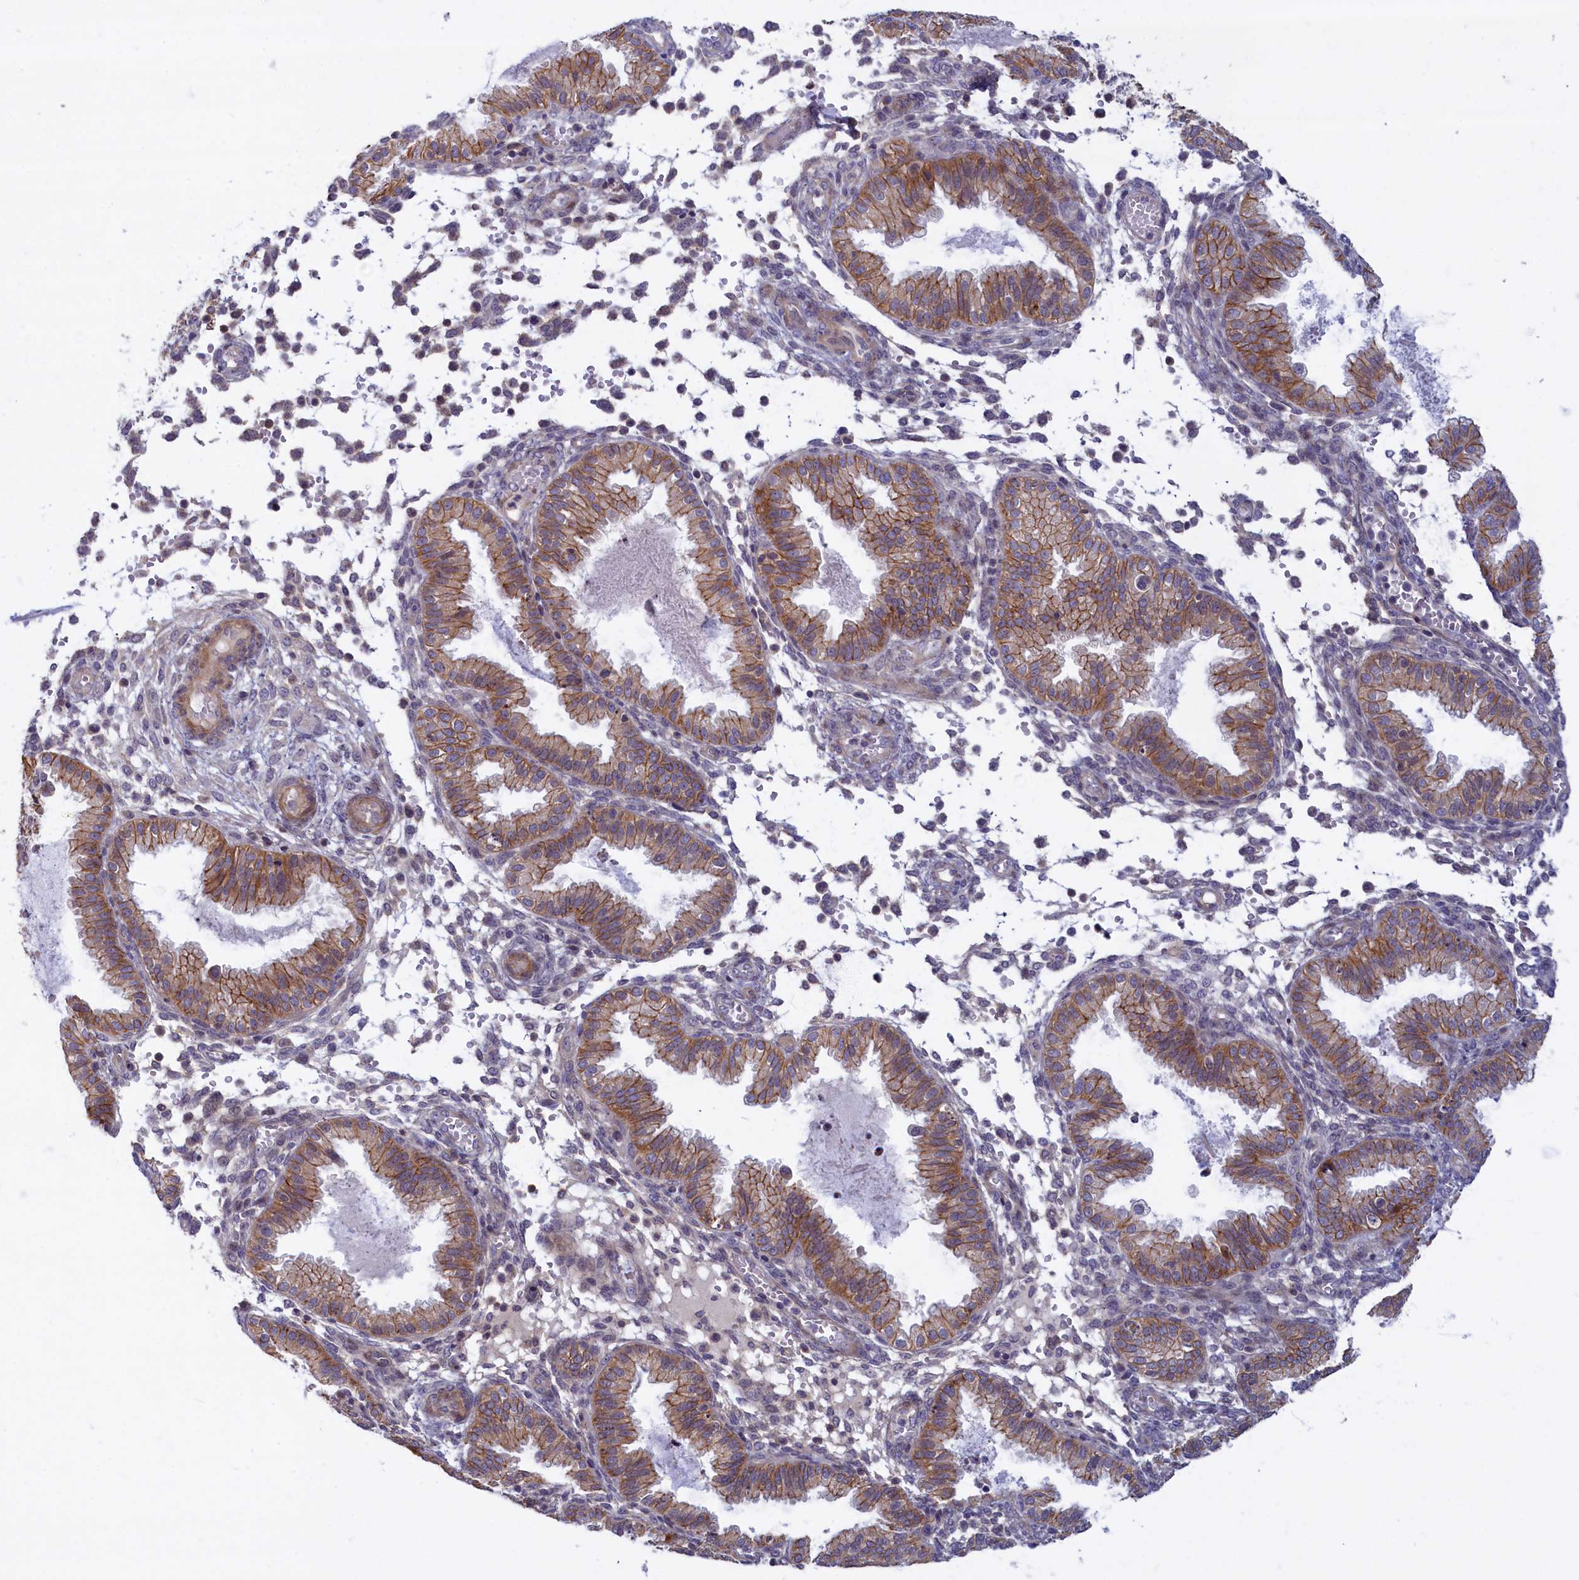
{"staining": {"intensity": "negative", "quantity": "none", "location": "none"}, "tissue": "endometrium", "cell_type": "Cells in endometrial stroma", "image_type": "normal", "snomed": [{"axis": "morphology", "description": "Normal tissue, NOS"}, {"axis": "topography", "description": "Endometrium"}], "caption": "Human endometrium stained for a protein using IHC reveals no expression in cells in endometrial stroma.", "gene": "TRPM4", "patient": {"sex": "female", "age": 33}}